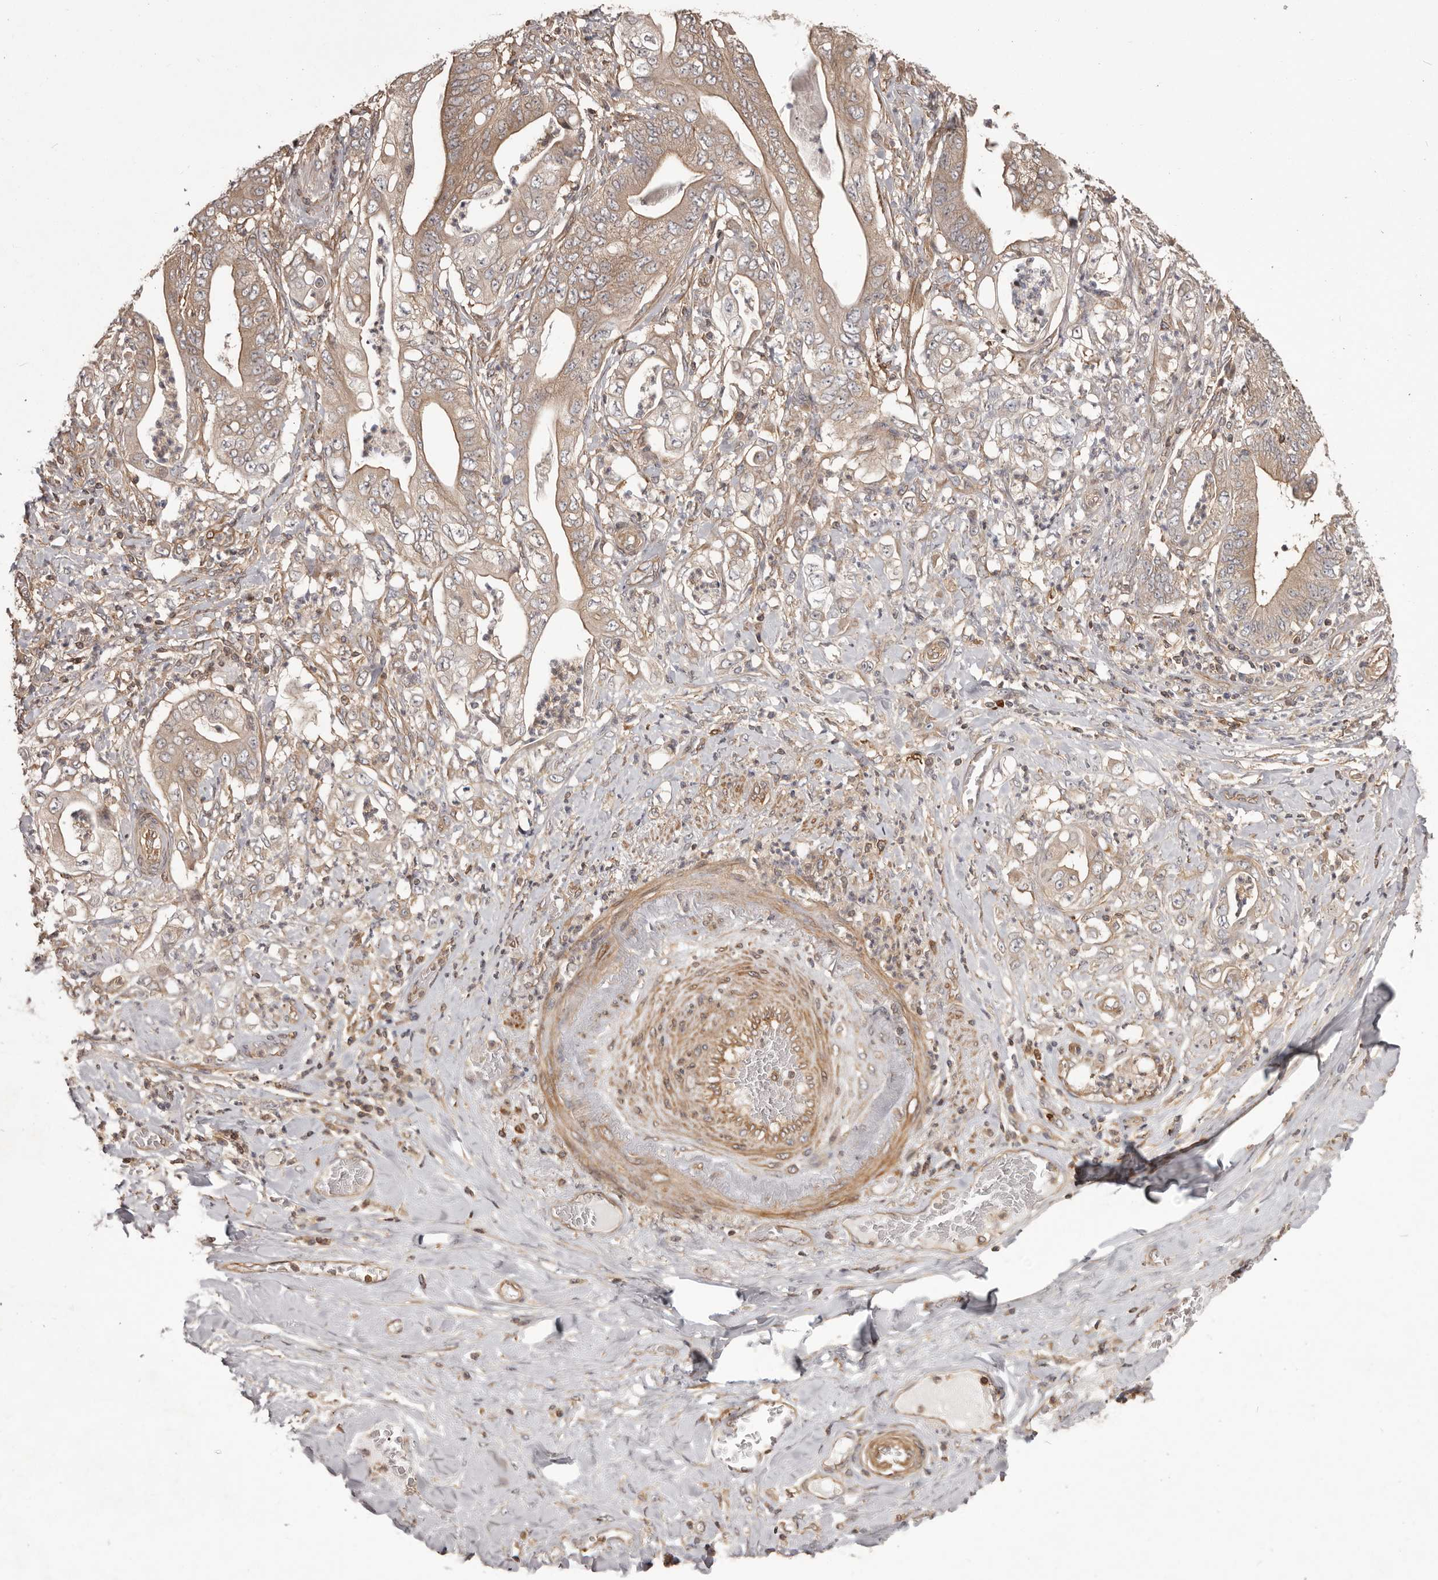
{"staining": {"intensity": "weak", "quantity": ">75%", "location": "cytoplasmic/membranous"}, "tissue": "stomach cancer", "cell_type": "Tumor cells", "image_type": "cancer", "snomed": [{"axis": "morphology", "description": "Adenocarcinoma, NOS"}, {"axis": "topography", "description": "Stomach"}], "caption": "Stomach cancer (adenocarcinoma) stained for a protein (brown) reveals weak cytoplasmic/membranous positive positivity in about >75% of tumor cells.", "gene": "NFKBIA", "patient": {"sex": "female", "age": 73}}